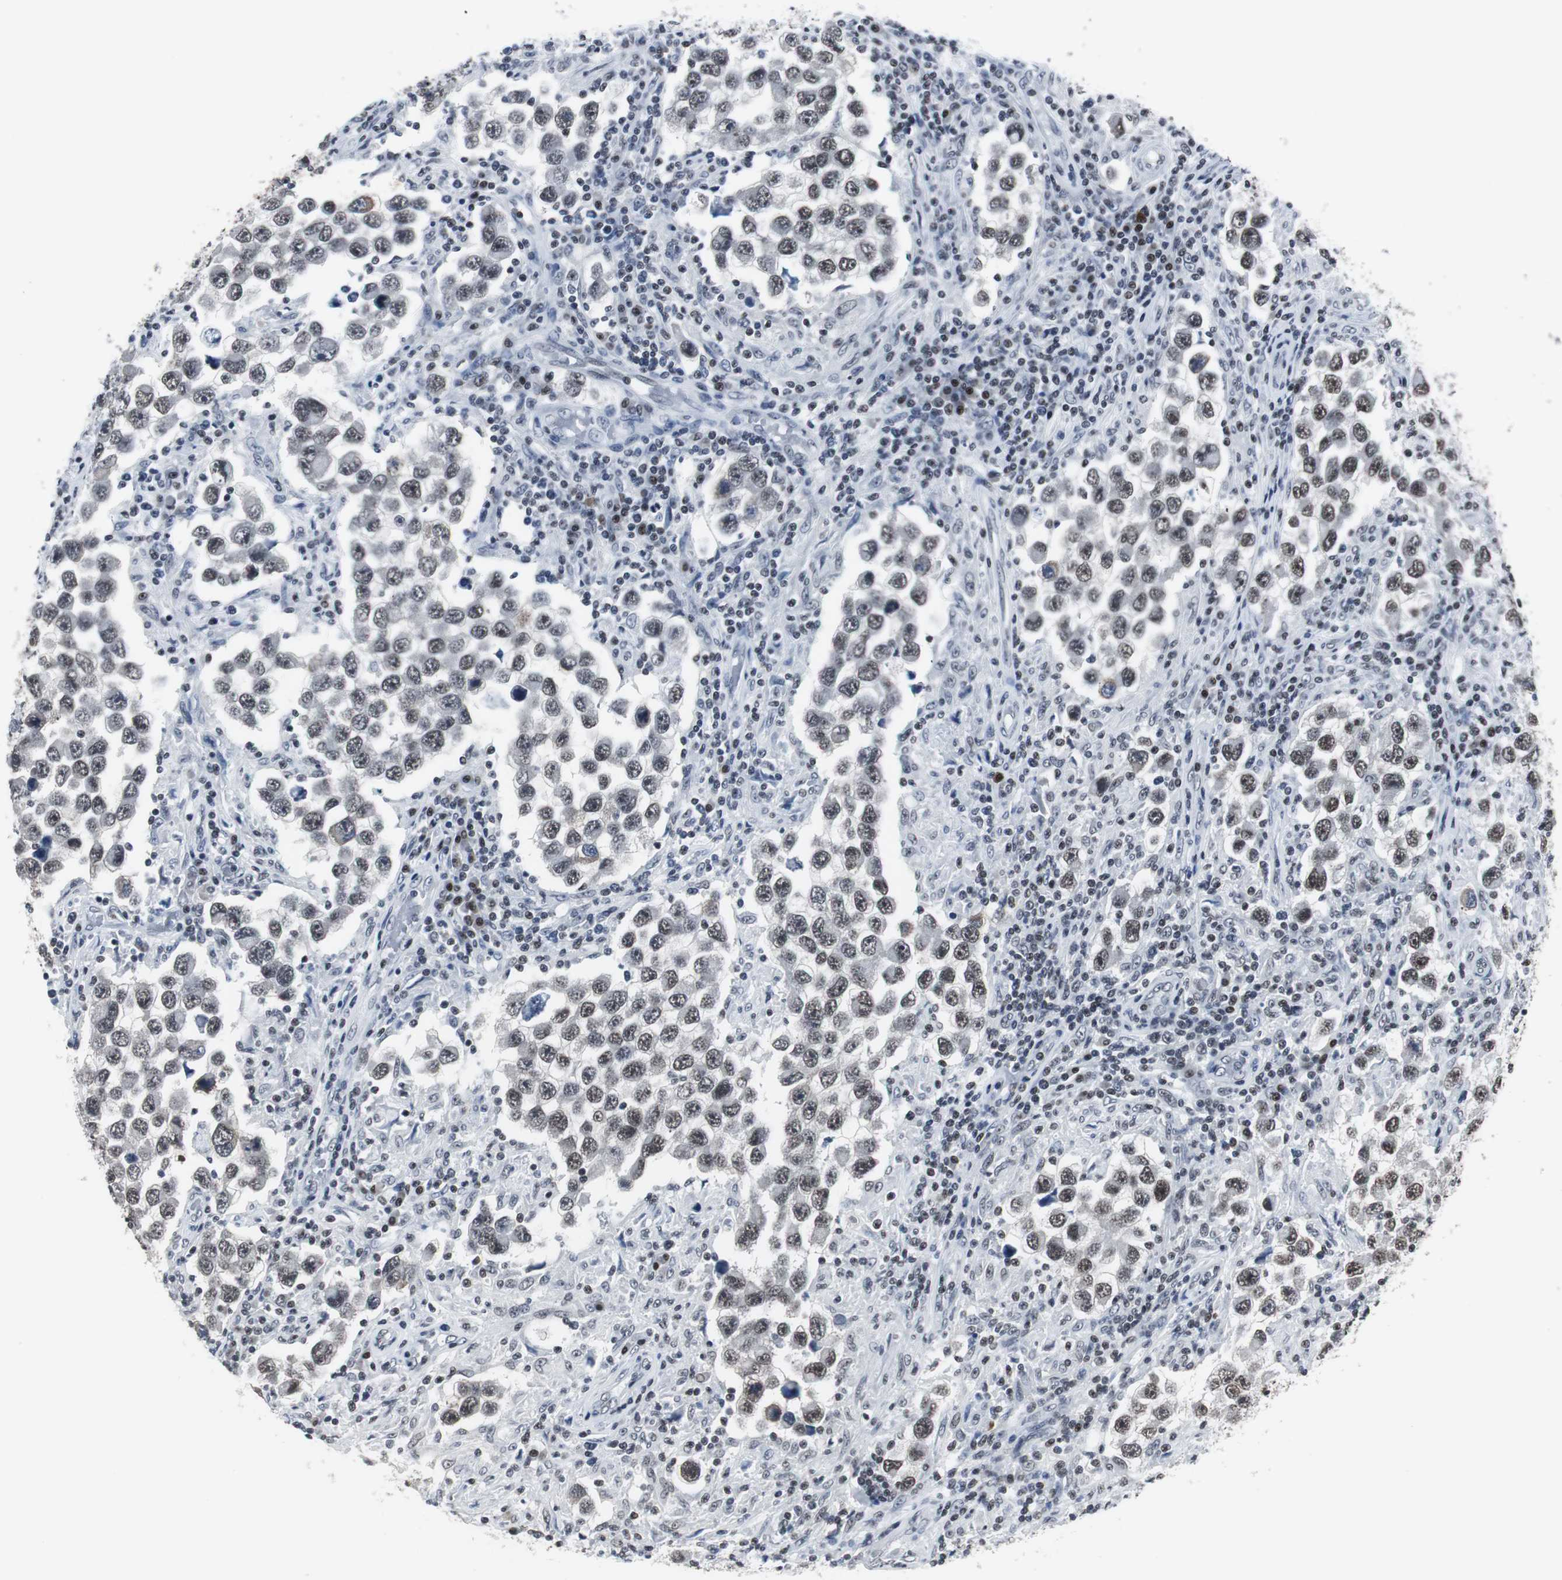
{"staining": {"intensity": "moderate", "quantity": ">75%", "location": "nuclear"}, "tissue": "testis cancer", "cell_type": "Tumor cells", "image_type": "cancer", "snomed": [{"axis": "morphology", "description": "Carcinoma, Embryonal, NOS"}, {"axis": "topography", "description": "Testis"}], "caption": "Immunohistochemical staining of human embryonal carcinoma (testis) shows medium levels of moderate nuclear positivity in approximately >75% of tumor cells.", "gene": "RAD9A", "patient": {"sex": "male", "age": 21}}